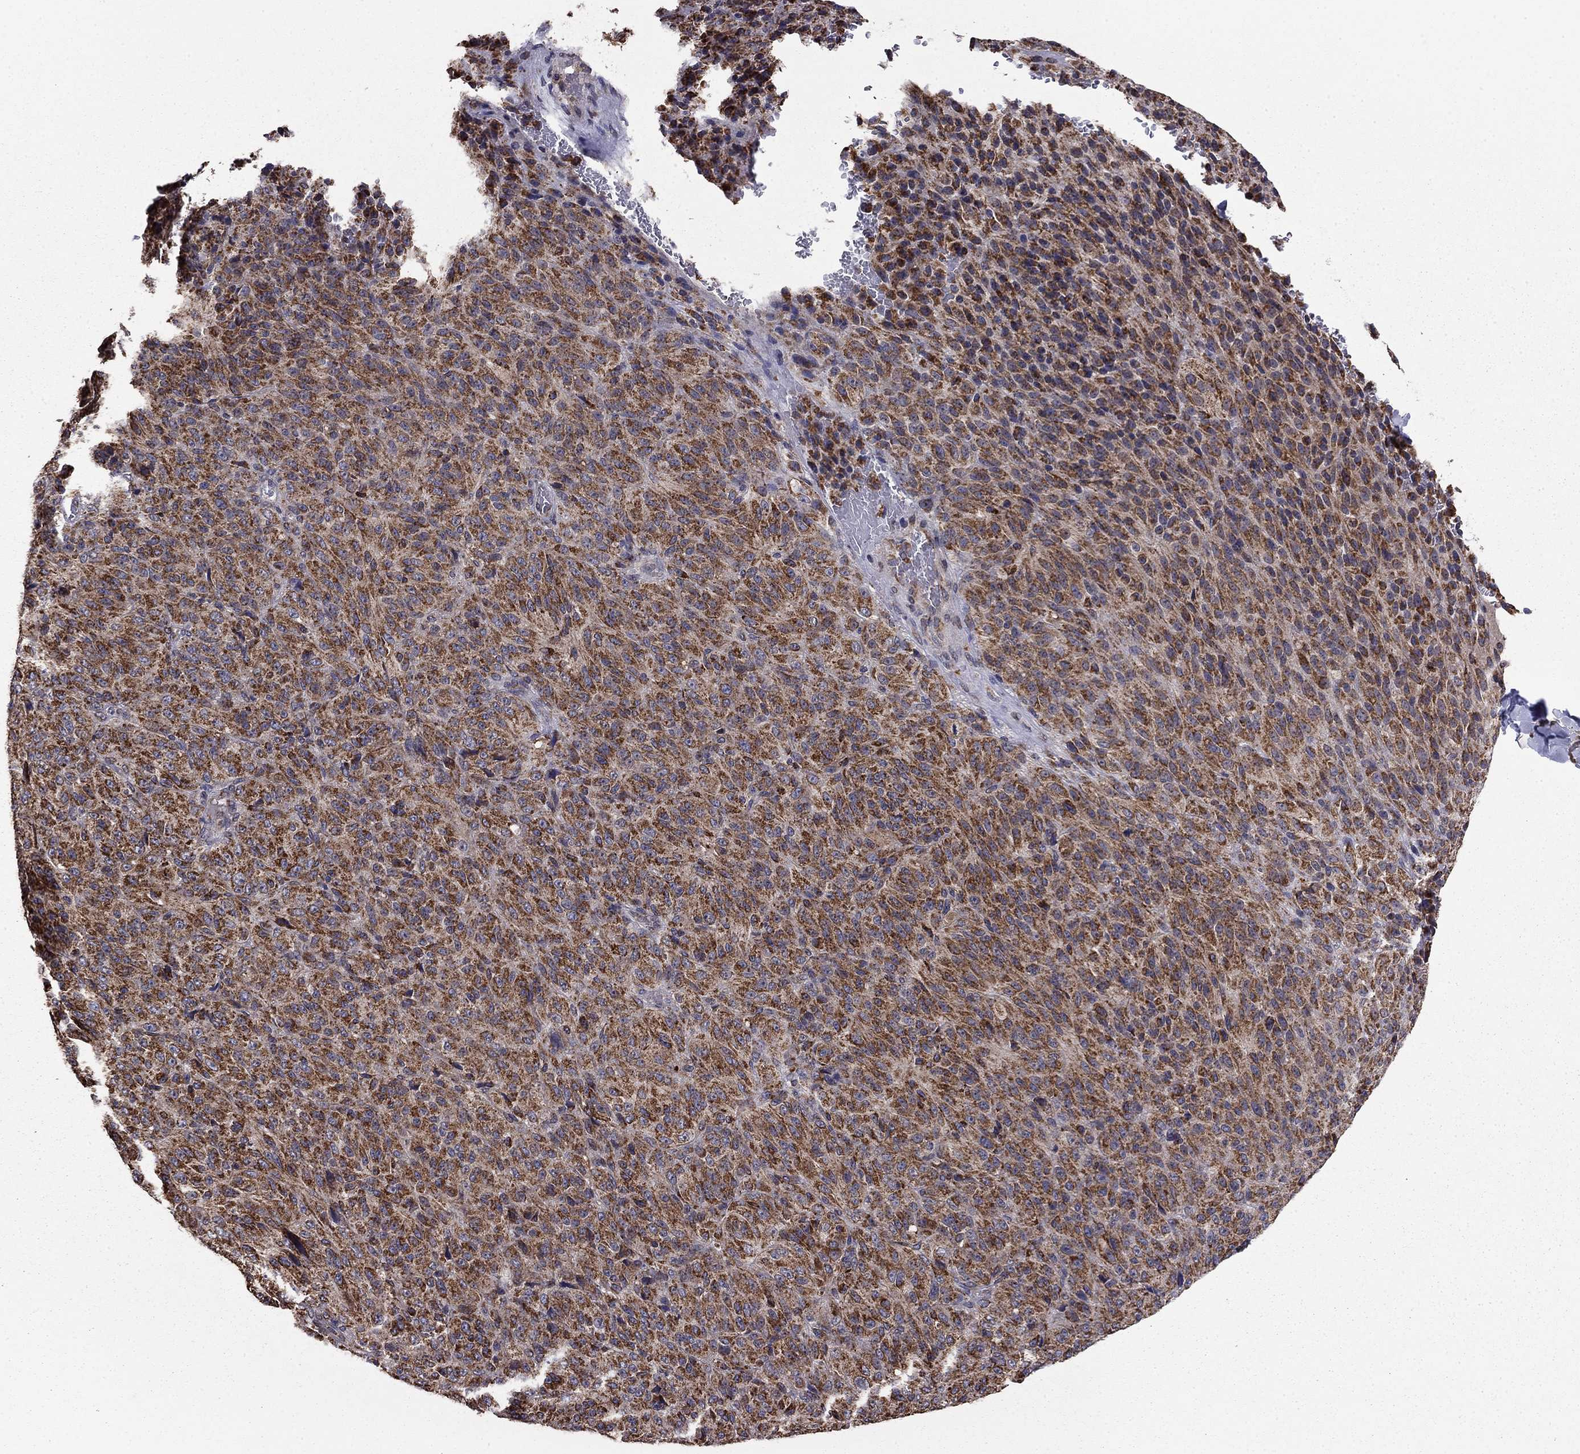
{"staining": {"intensity": "strong", "quantity": ">75%", "location": "cytoplasmic/membranous"}, "tissue": "melanoma", "cell_type": "Tumor cells", "image_type": "cancer", "snomed": [{"axis": "morphology", "description": "Malignant melanoma, Metastatic site"}, {"axis": "topography", "description": "Brain"}], "caption": "Human malignant melanoma (metastatic site) stained with a brown dye exhibits strong cytoplasmic/membranous positive expression in about >75% of tumor cells.", "gene": "NKIRAS1", "patient": {"sex": "female", "age": 56}}